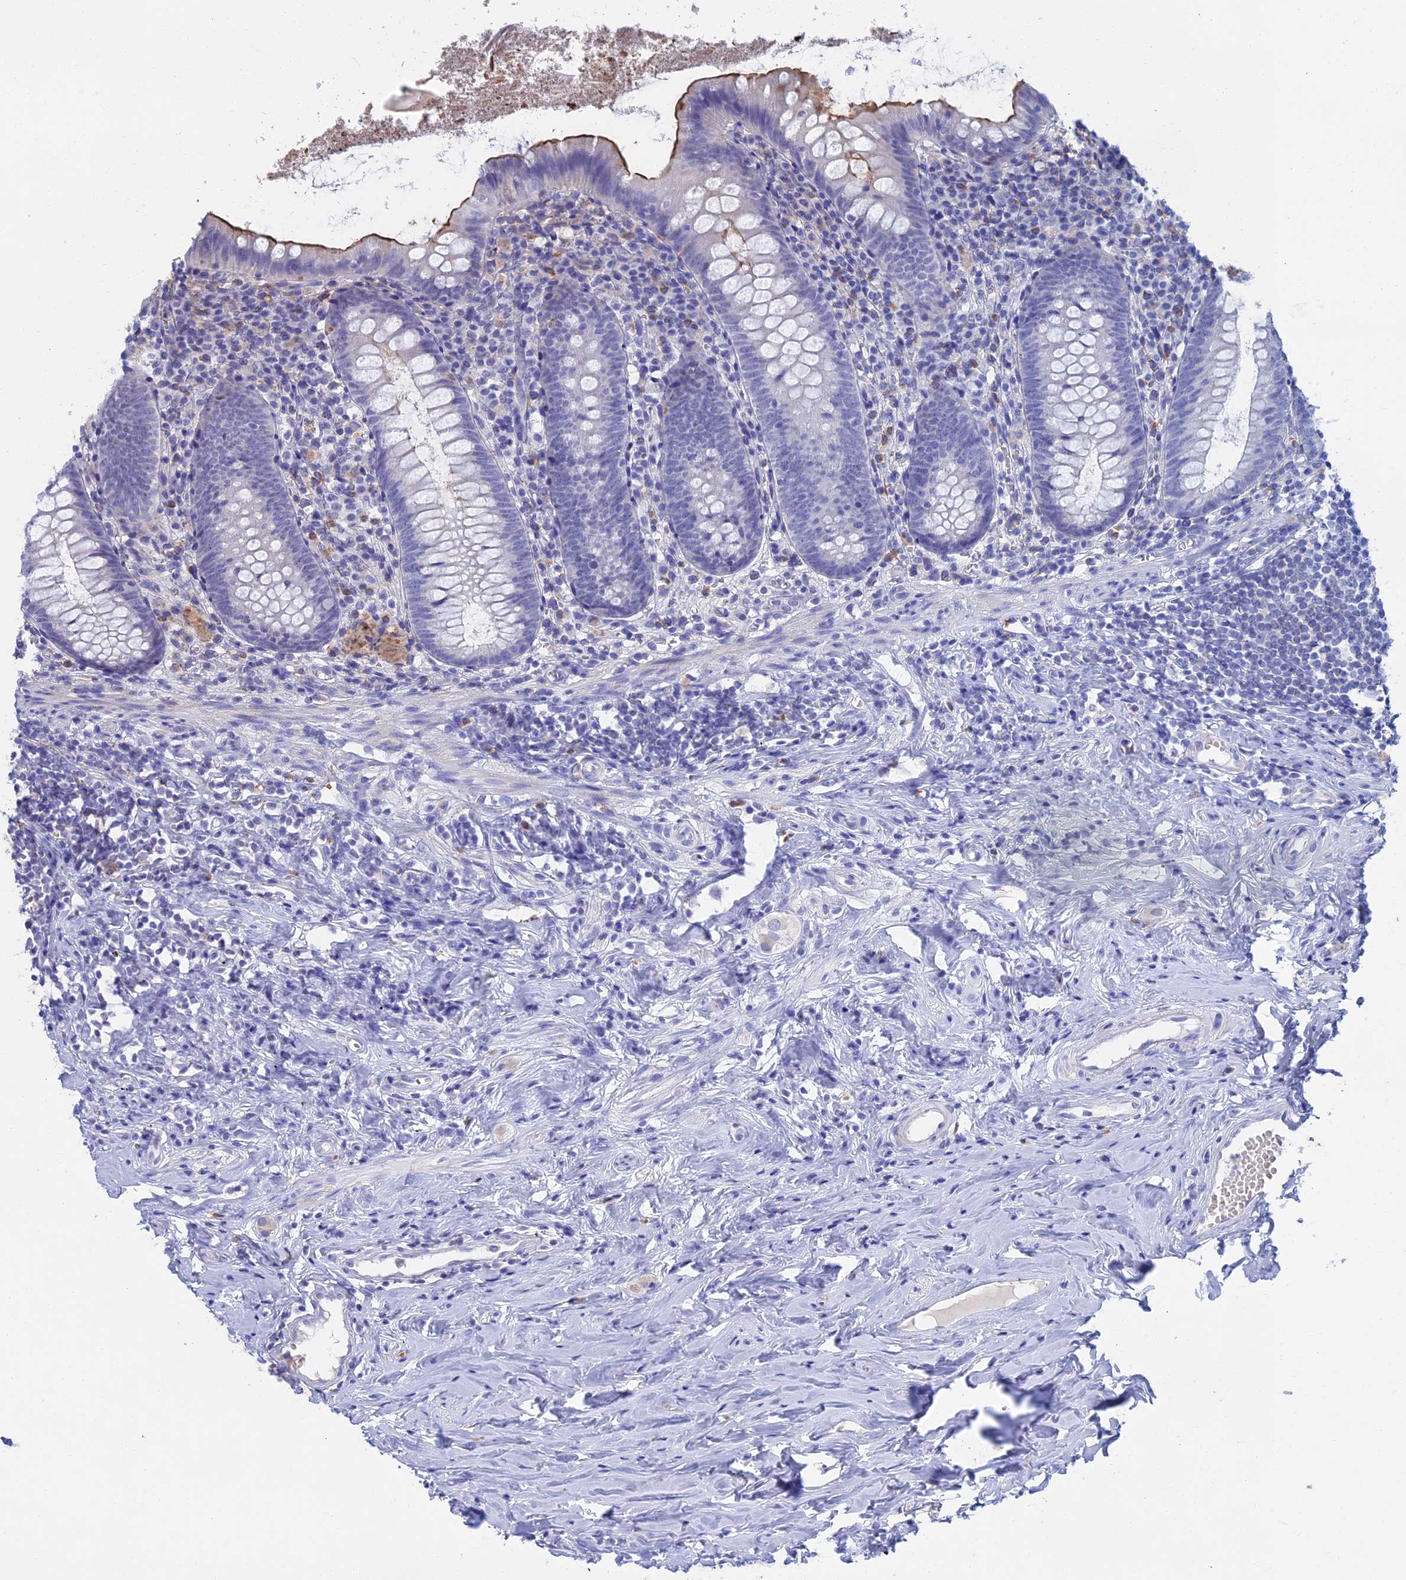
{"staining": {"intensity": "strong", "quantity": "25%-75%", "location": "cytoplasmic/membranous"}, "tissue": "appendix", "cell_type": "Glandular cells", "image_type": "normal", "snomed": [{"axis": "morphology", "description": "Normal tissue, NOS"}, {"axis": "topography", "description": "Appendix"}], "caption": "This micrograph demonstrates IHC staining of normal human appendix, with high strong cytoplasmic/membranous expression in approximately 25%-75% of glandular cells.", "gene": "SLC2A6", "patient": {"sex": "female", "age": 51}}